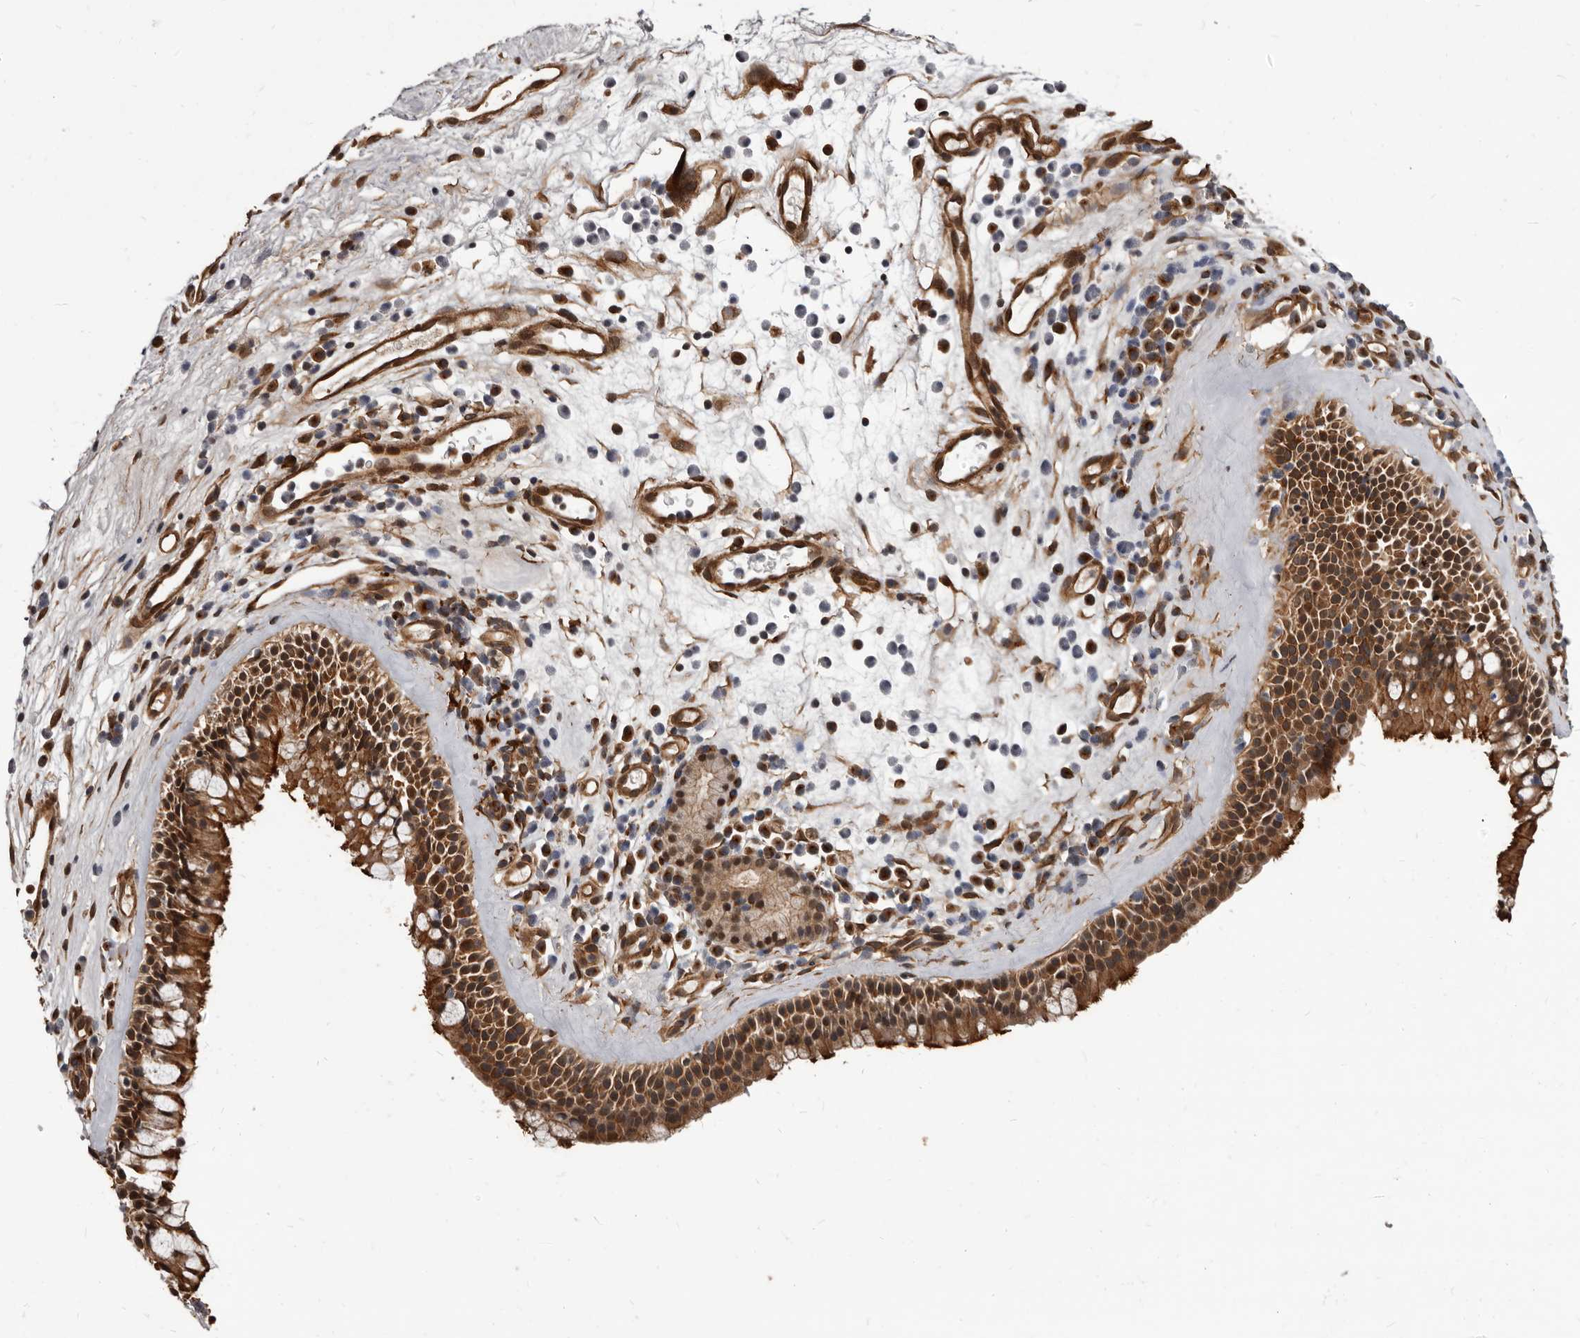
{"staining": {"intensity": "strong", "quantity": ">75%", "location": "cytoplasmic/membranous,nuclear"}, "tissue": "nasopharynx", "cell_type": "Respiratory epithelial cells", "image_type": "normal", "snomed": [{"axis": "morphology", "description": "Normal tissue, NOS"}, {"axis": "morphology", "description": "Inflammation, NOS"}, {"axis": "morphology", "description": "Malignant melanoma, Metastatic site"}, {"axis": "topography", "description": "Nasopharynx"}], "caption": "Brown immunohistochemical staining in normal nasopharynx reveals strong cytoplasmic/membranous,nuclear staining in approximately >75% of respiratory epithelial cells.", "gene": "ADAMTS20", "patient": {"sex": "male", "age": 70}}